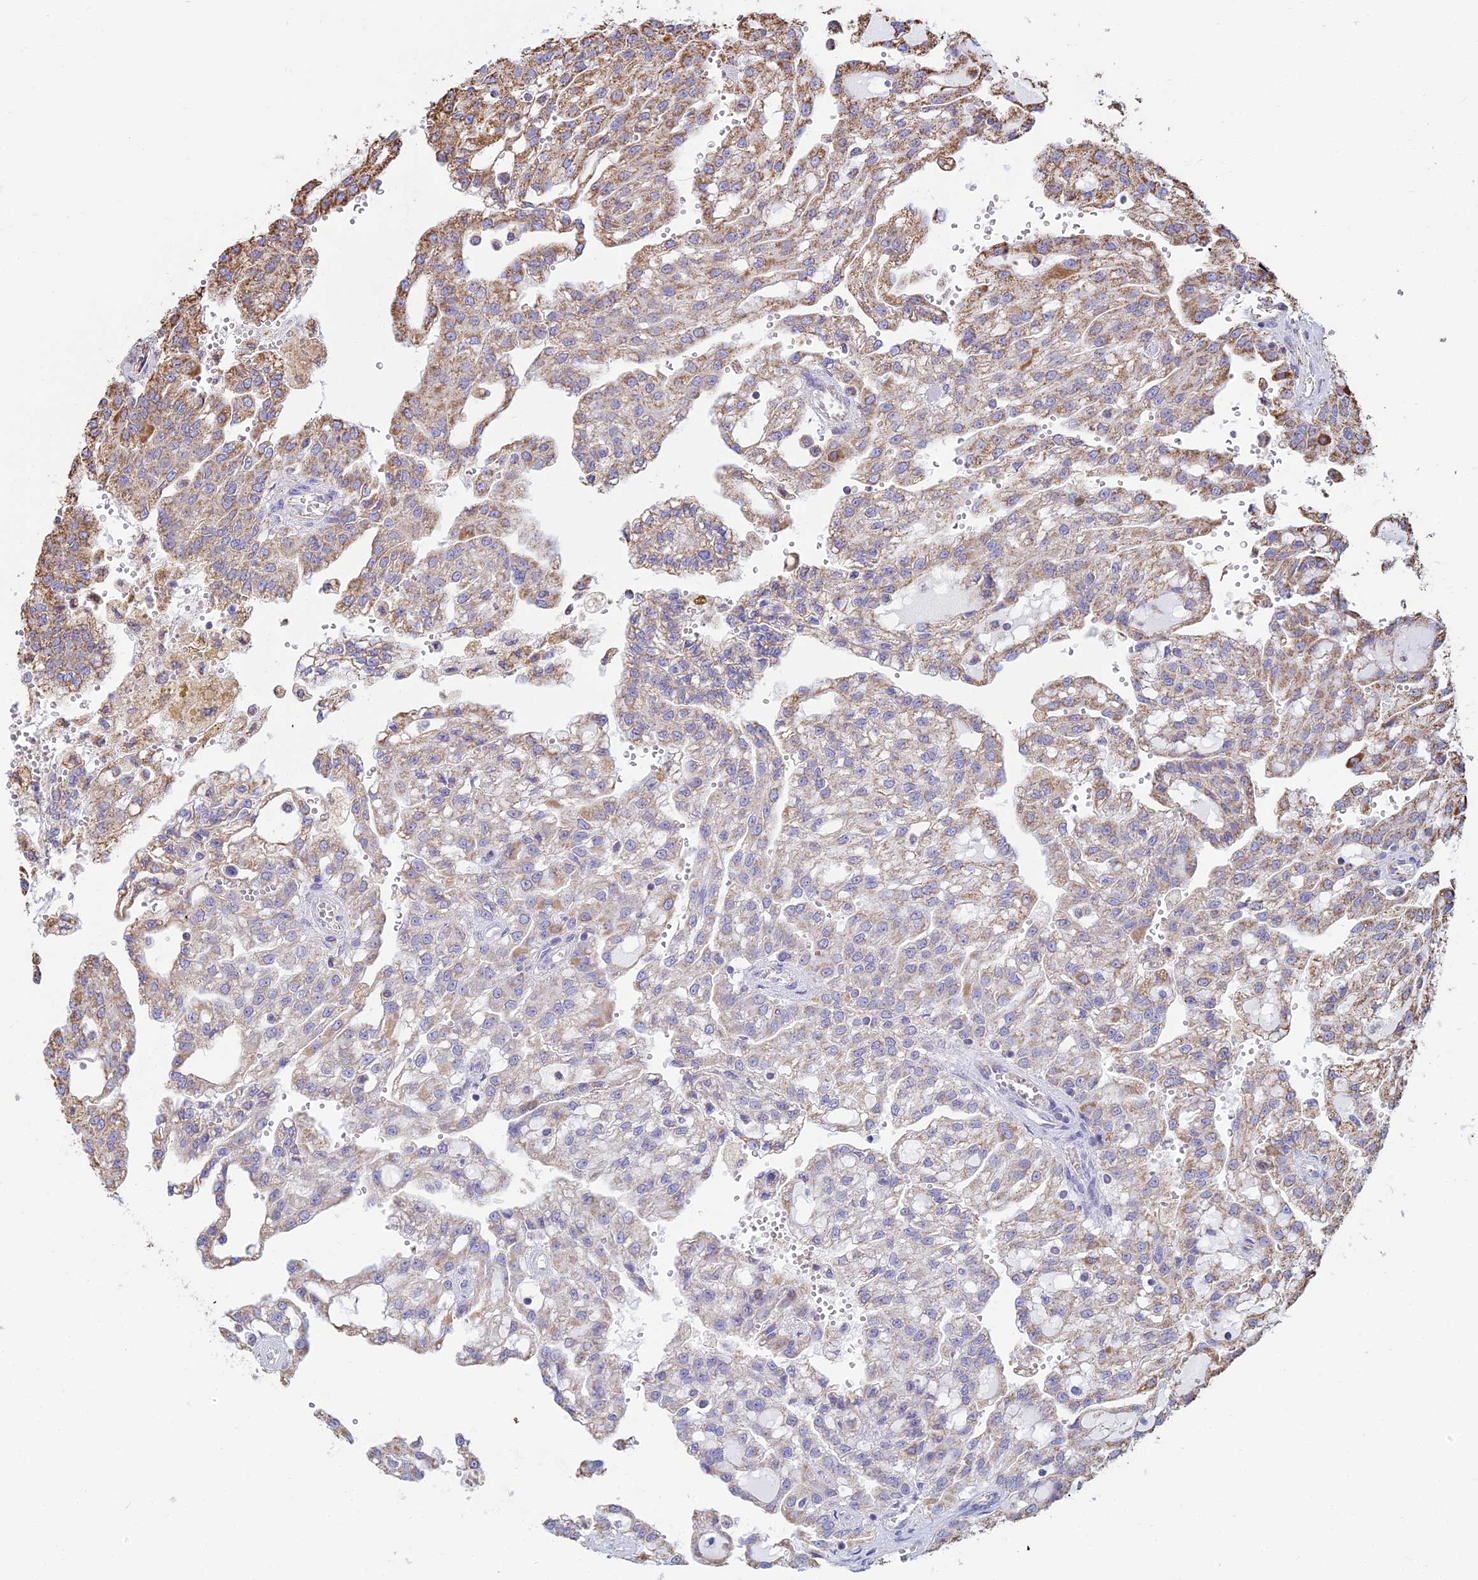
{"staining": {"intensity": "moderate", "quantity": "25%-75%", "location": "cytoplasmic/membranous"}, "tissue": "renal cancer", "cell_type": "Tumor cells", "image_type": "cancer", "snomed": [{"axis": "morphology", "description": "Adenocarcinoma, NOS"}, {"axis": "topography", "description": "Kidney"}], "caption": "Protein analysis of renal cancer tissue exhibits moderate cytoplasmic/membranous positivity in about 25%-75% of tumor cells.", "gene": "OR2W3", "patient": {"sex": "male", "age": 63}}